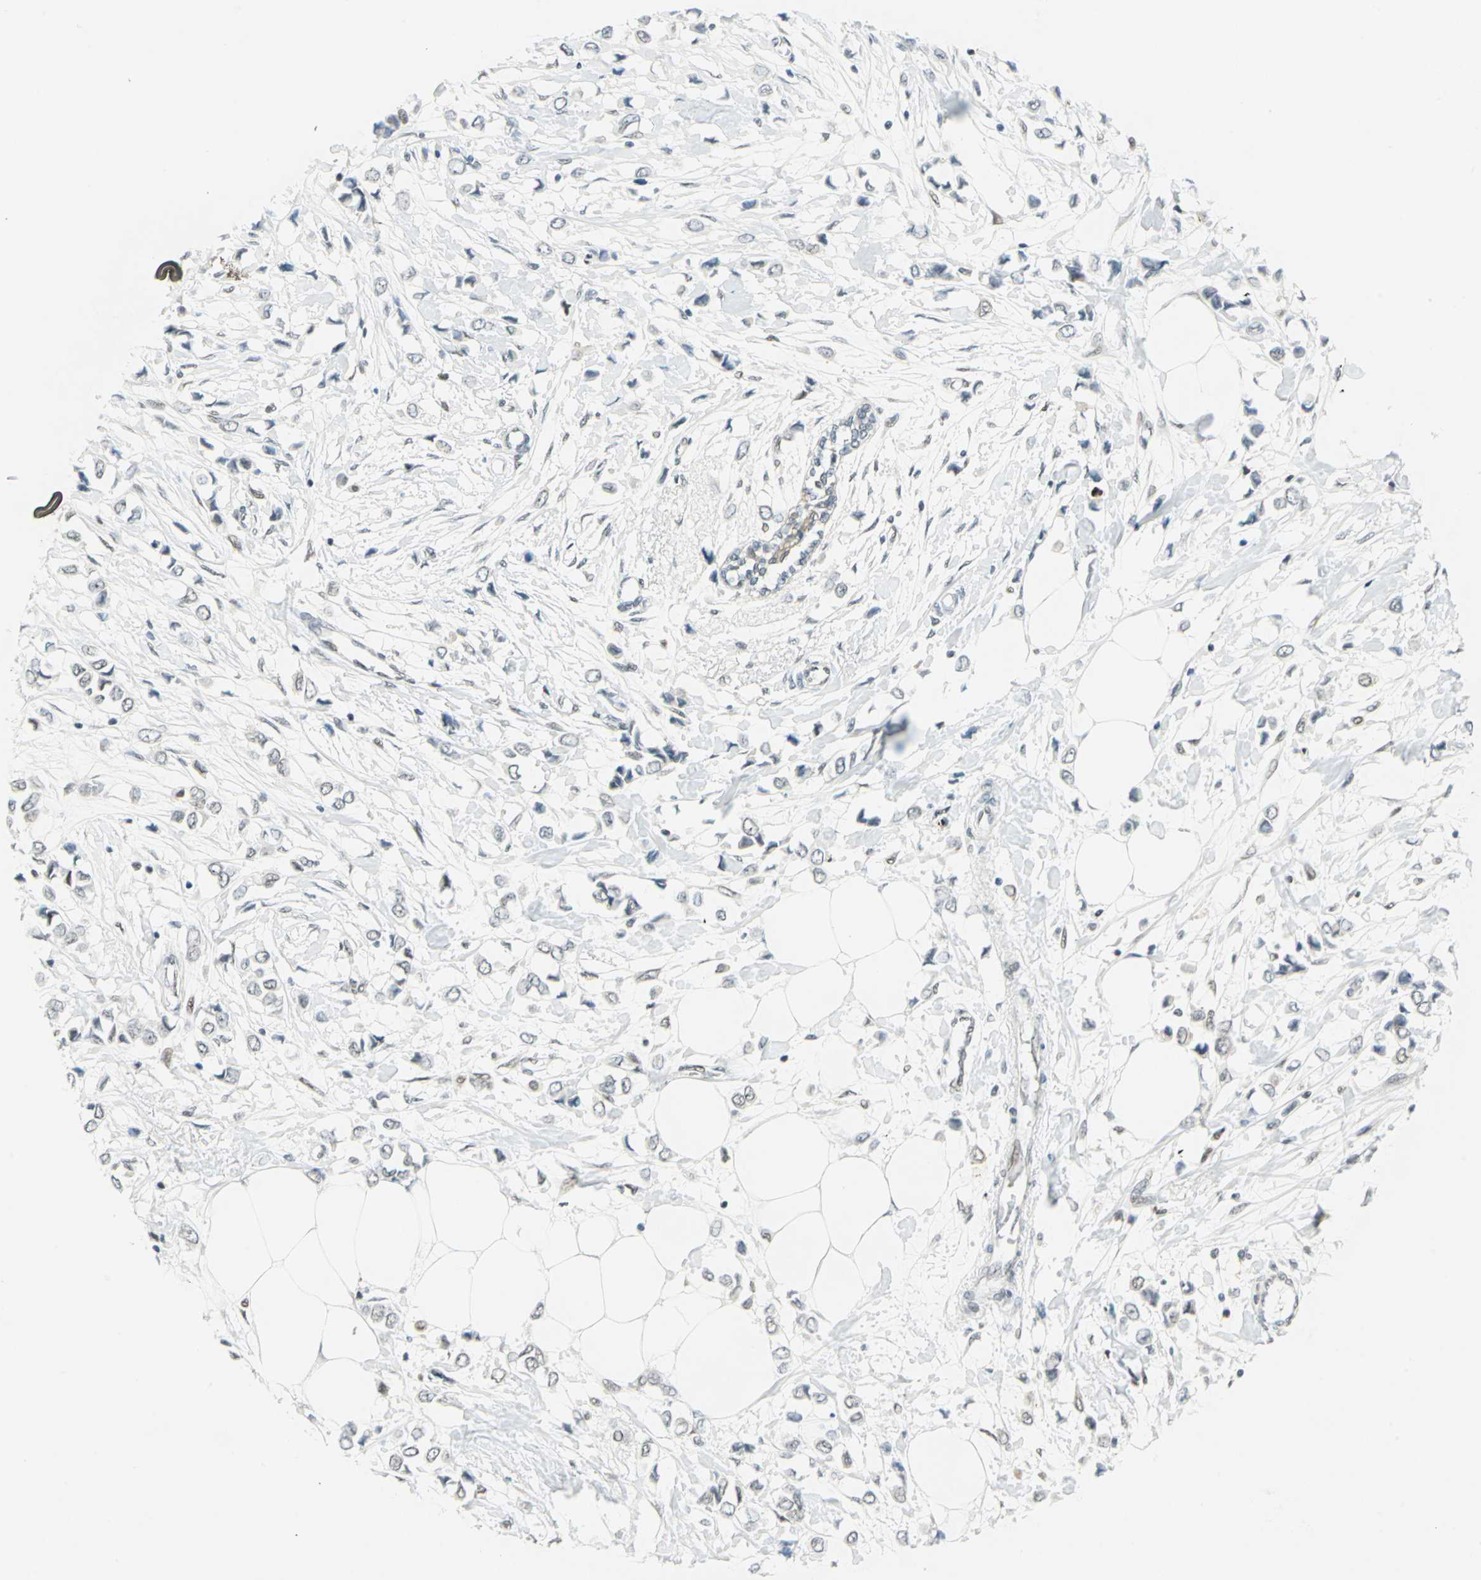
{"staining": {"intensity": "weak", "quantity": "<25%", "location": "nuclear"}, "tissue": "breast cancer", "cell_type": "Tumor cells", "image_type": "cancer", "snomed": [{"axis": "morphology", "description": "Lobular carcinoma"}, {"axis": "topography", "description": "Breast"}], "caption": "Immunohistochemistry image of breast lobular carcinoma stained for a protein (brown), which reveals no positivity in tumor cells.", "gene": "MTMR10", "patient": {"sex": "female", "age": 51}}